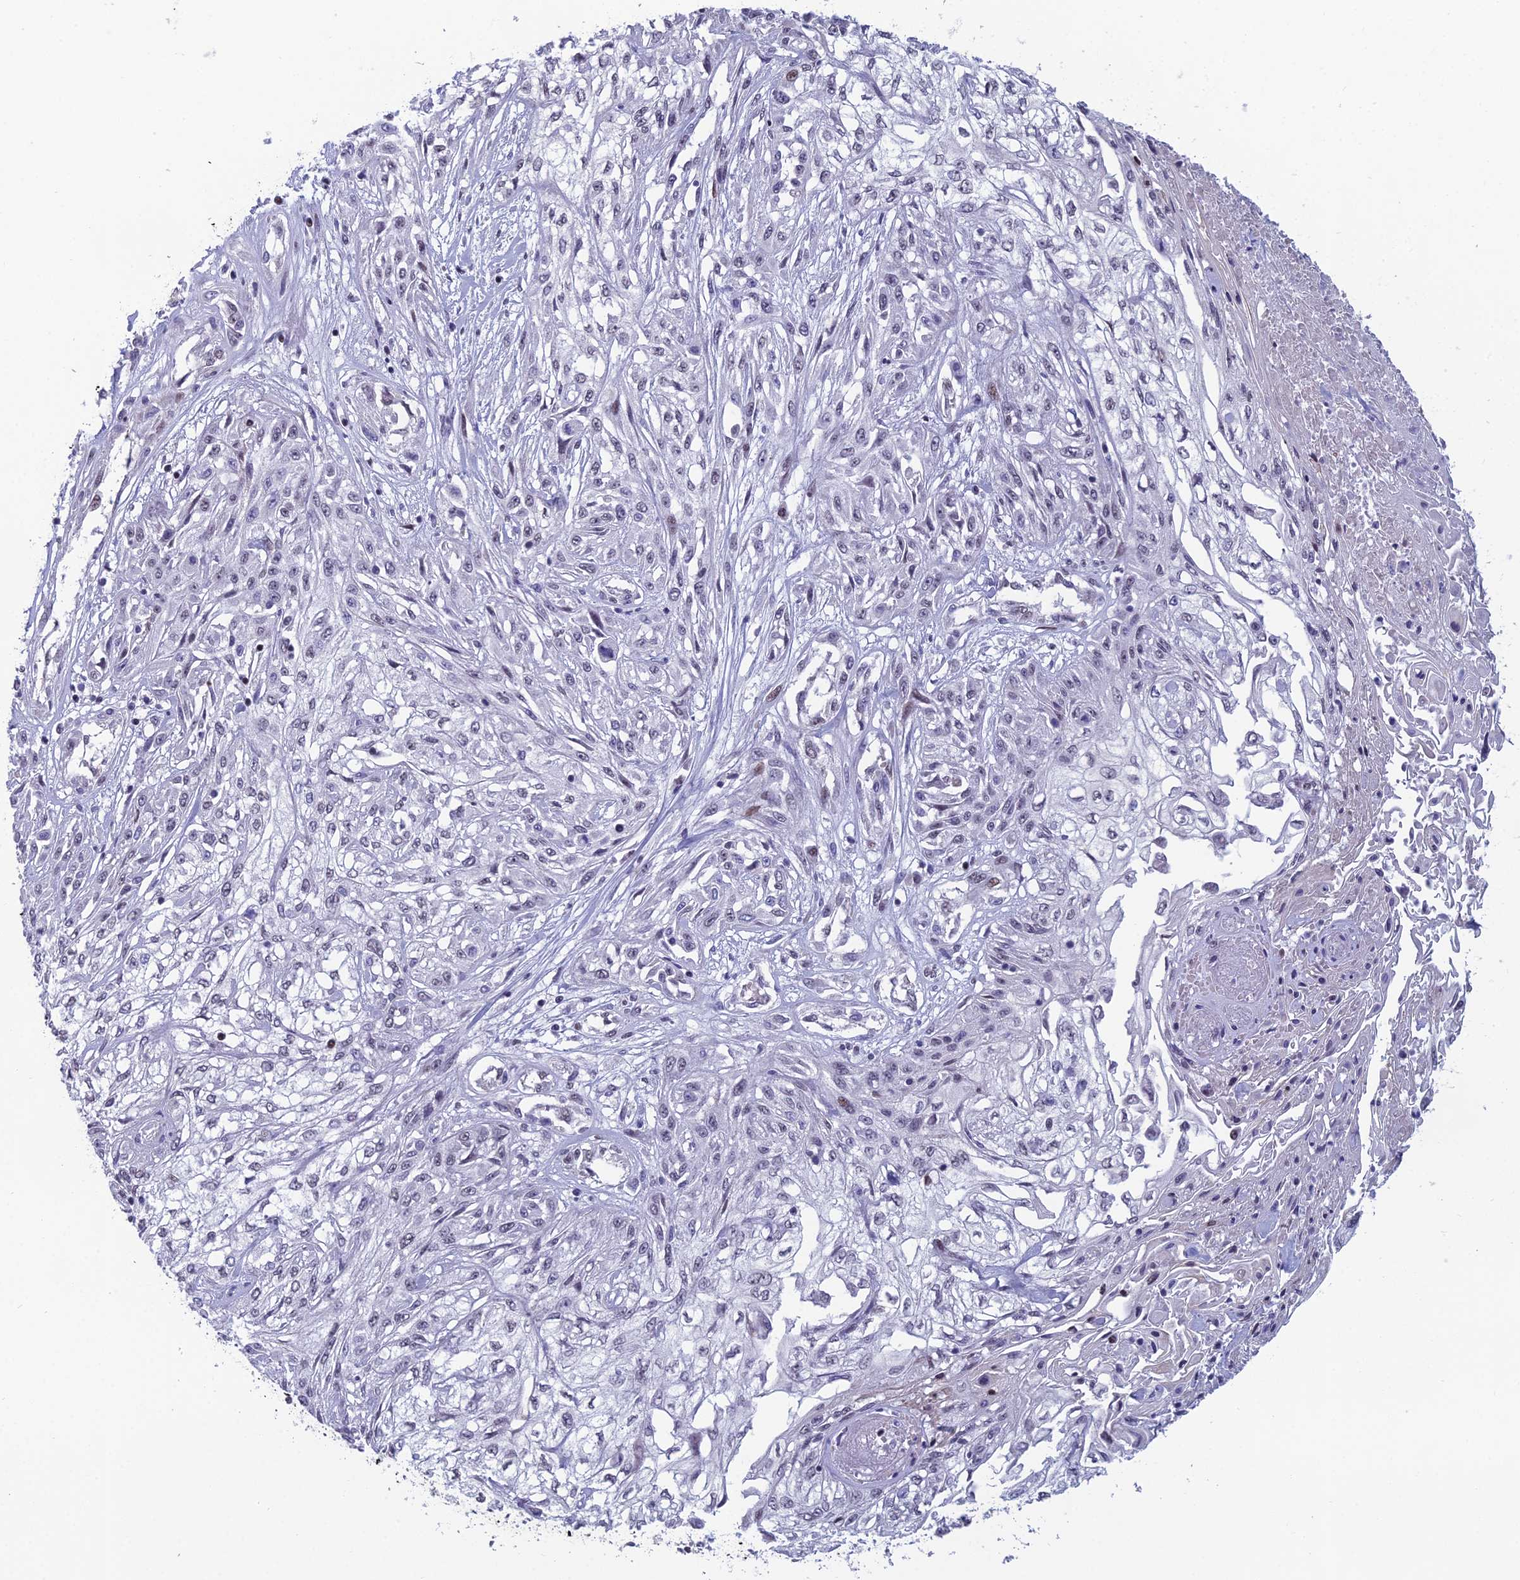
{"staining": {"intensity": "negative", "quantity": "none", "location": "none"}, "tissue": "skin cancer", "cell_type": "Tumor cells", "image_type": "cancer", "snomed": [{"axis": "morphology", "description": "Squamous cell carcinoma, NOS"}, {"axis": "morphology", "description": "Squamous cell carcinoma, metastatic, NOS"}, {"axis": "topography", "description": "Skin"}, {"axis": "topography", "description": "Lymph node"}], "caption": "DAB immunohistochemical staining of skin cancer (squamous cell carcinoma) shows no significant expression in tumor cells.", "gene": "RGS17", "patient": {"sex": "male", "age": 75}}